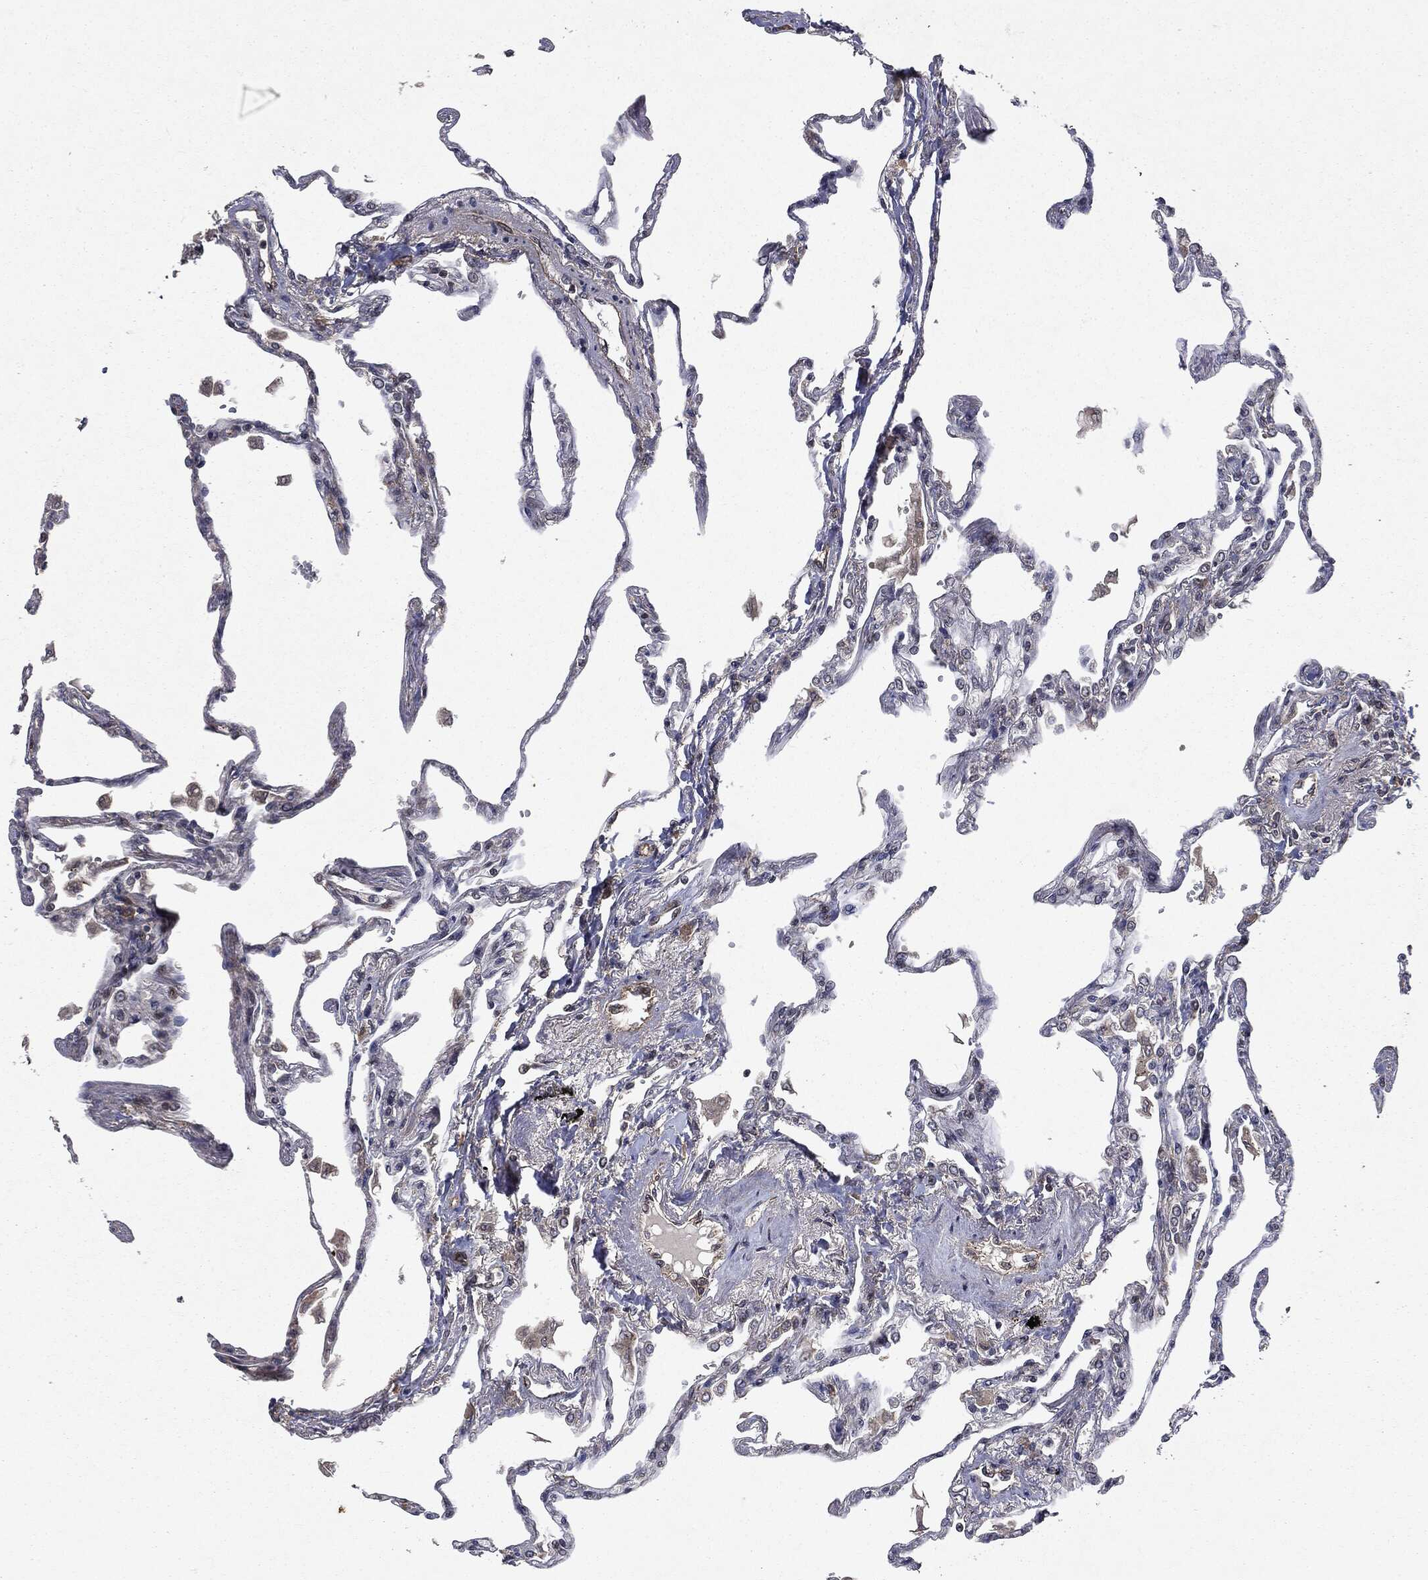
{"staining": {"intensity": "negative", "quantity": "none", "location": "none"}, "tissue": "lung", "cell_type": "Alveolar cells", "image_type": "normal", "snomed": [{"axis": "morphology", "description": "Normal tissue, NOS"}, {"axis": "topography", "description": "Lung"}], "caption": "This histopathology image is of normal lung stained with immunohistochemistry (IHC) to label a protein in brown with the nuclei are counter-stained blue. There is no expression in alveolar cells. (Brightfield microscopy of DAB immunohistochemistry at high magnification).", "gene": "PLPPR2", "patient": {"sex": "male", "age": 78}}